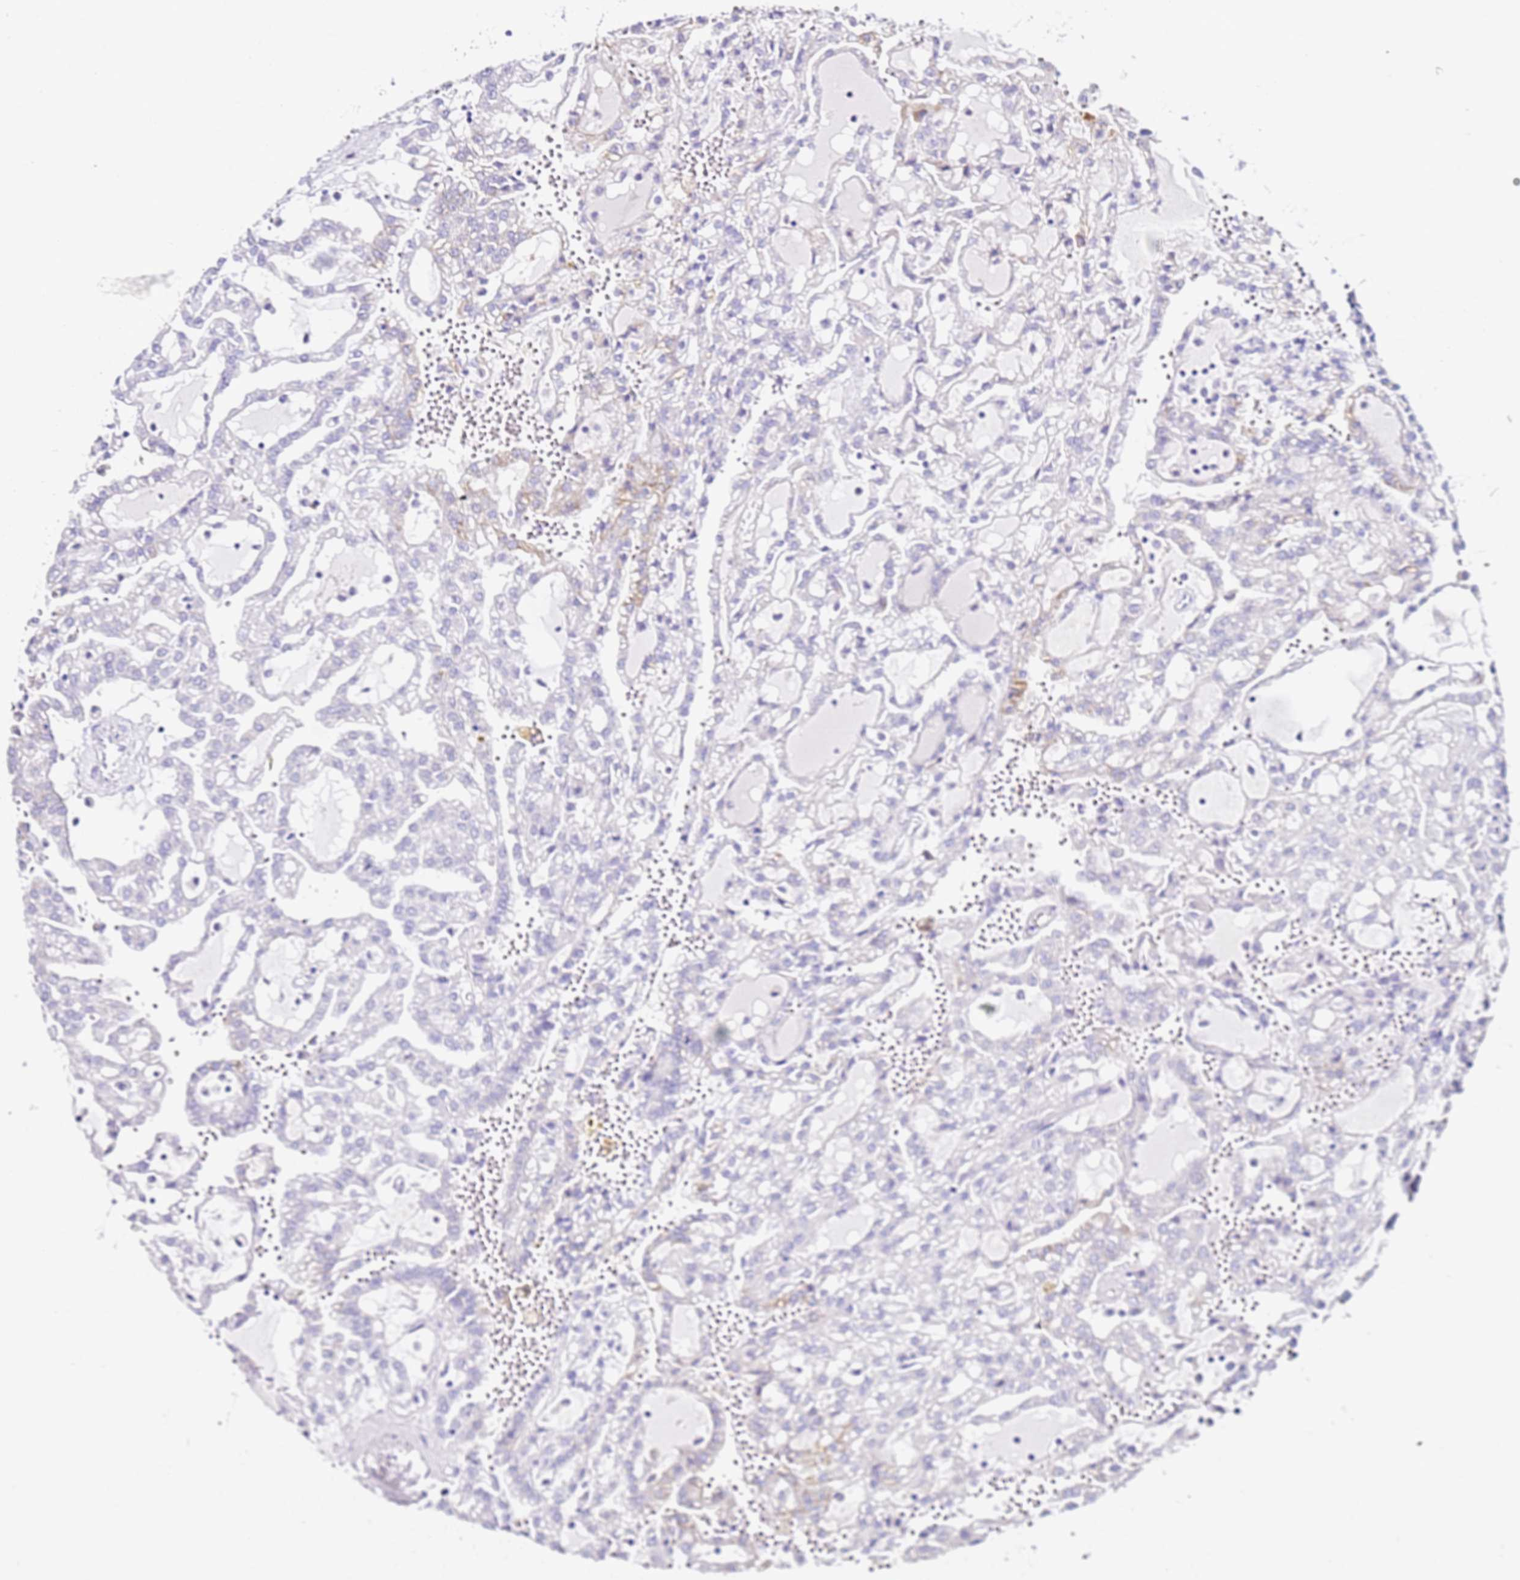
{"staining": {"intensity": "negative", "quantity": "none", "location": "none"}, "tissue": "renal cancer", "cell_type": "Tumor cells", "image_type": "cancer", "snomed": [{"axis": "morphology", "description": "Adenocarcinoma, NOS"}, {"axis": "topography", "description": "Kidney"}], "caption": "Renal adenocarcinoma stained for a protein using immunohistochemistry demonstrates no positivity tumor cells.", "gene": "PTBP2", "patient": {"sex": "male", "age": 63}}